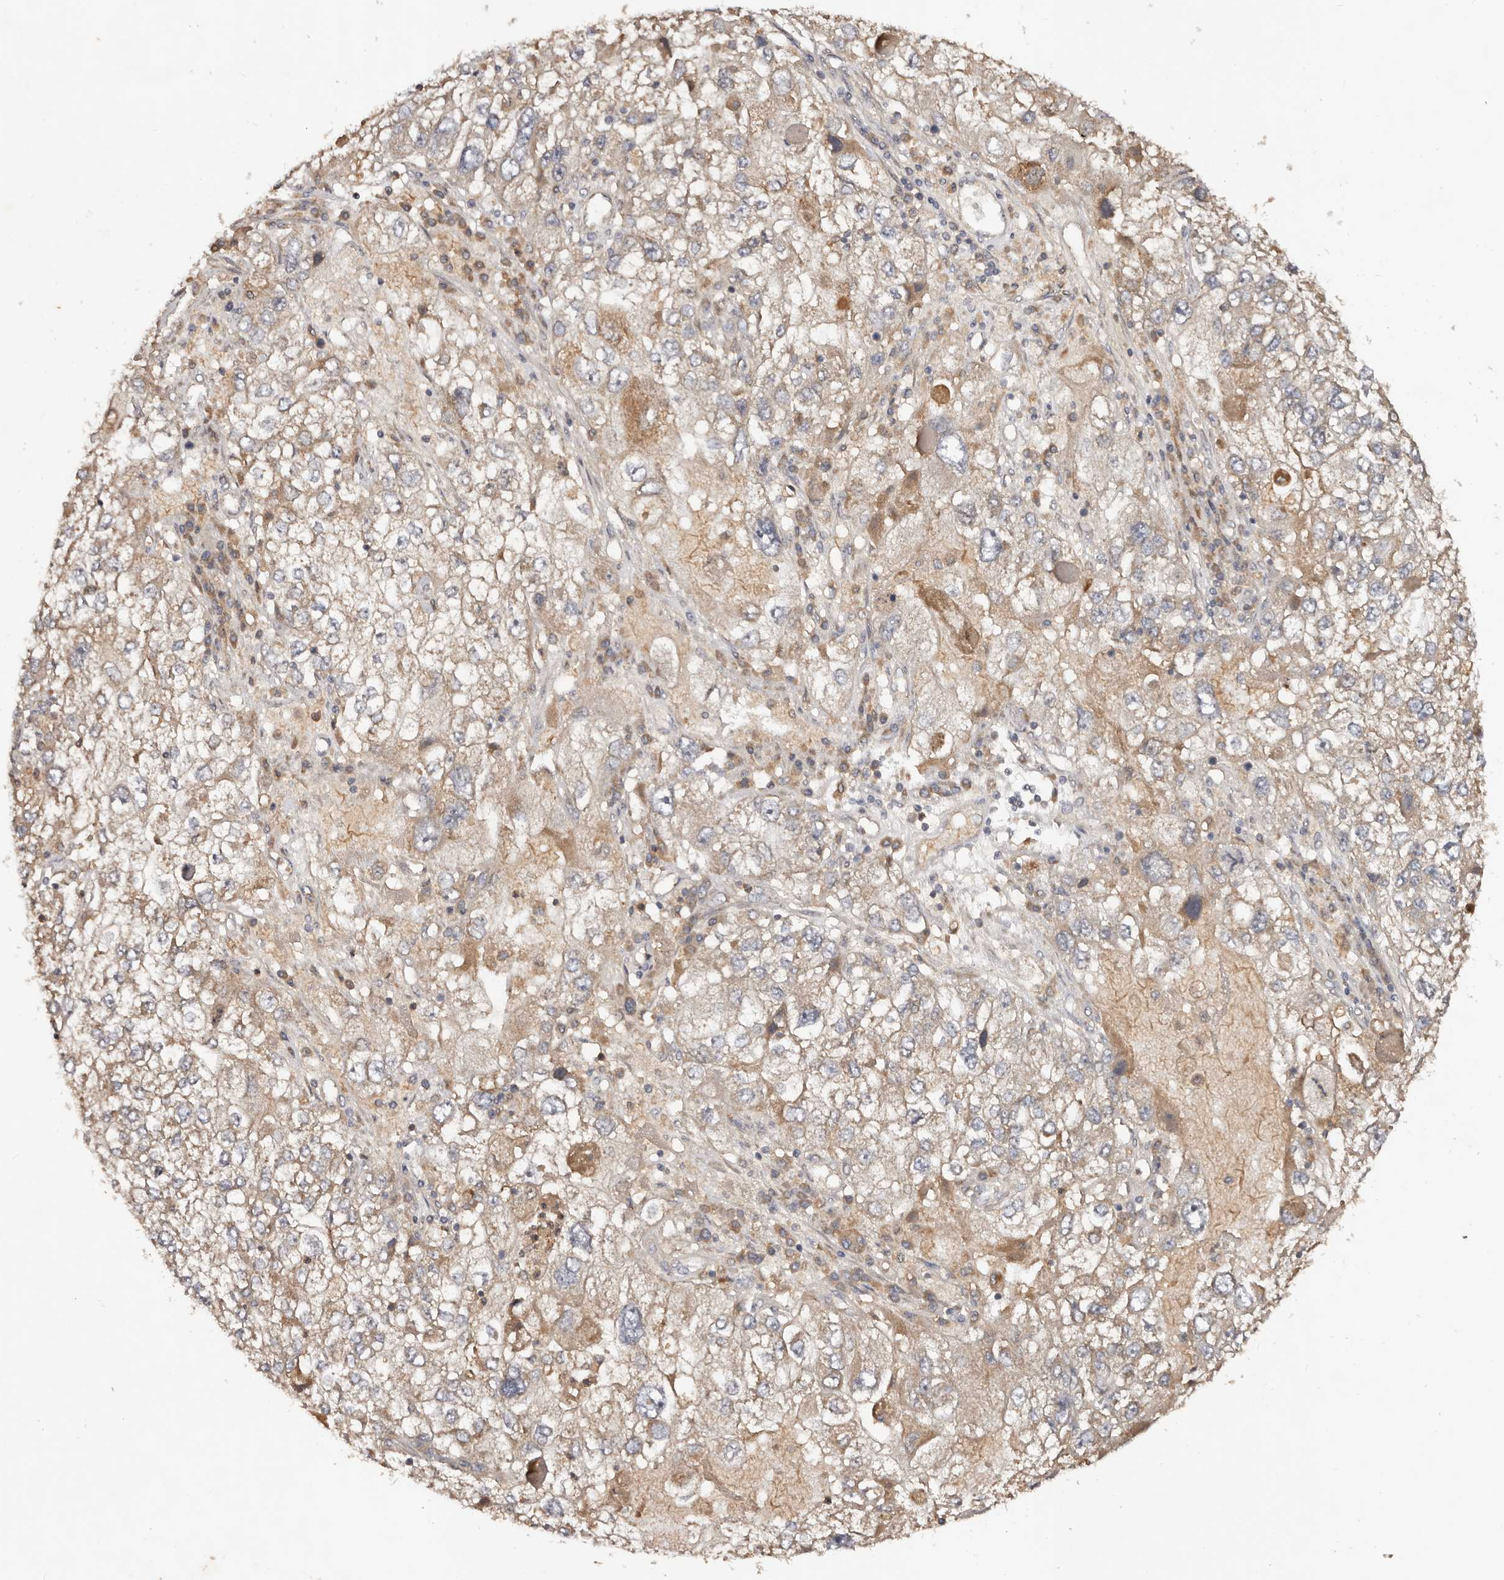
{"staining": {"intensity": "weak", "quantity": ">75%", "location": "cytoplasmic/membranous"}, "tissue": "endometrial cancer", "cell_type": "Tumor cells", "image_type": "cancer", "snomed": [{"axis": "morphology", "description": "Adenocarcinoma, NOS"}, {"axis": "topography", "description": "Endometrium"}], "caption": "A brown stain highlights weak cytoplasmic/membranous expression of a protein in endometrial adenocarcinoma tumor cells.", "gene": "PKIB", "patient": {"sex": "female", "age": 49}}